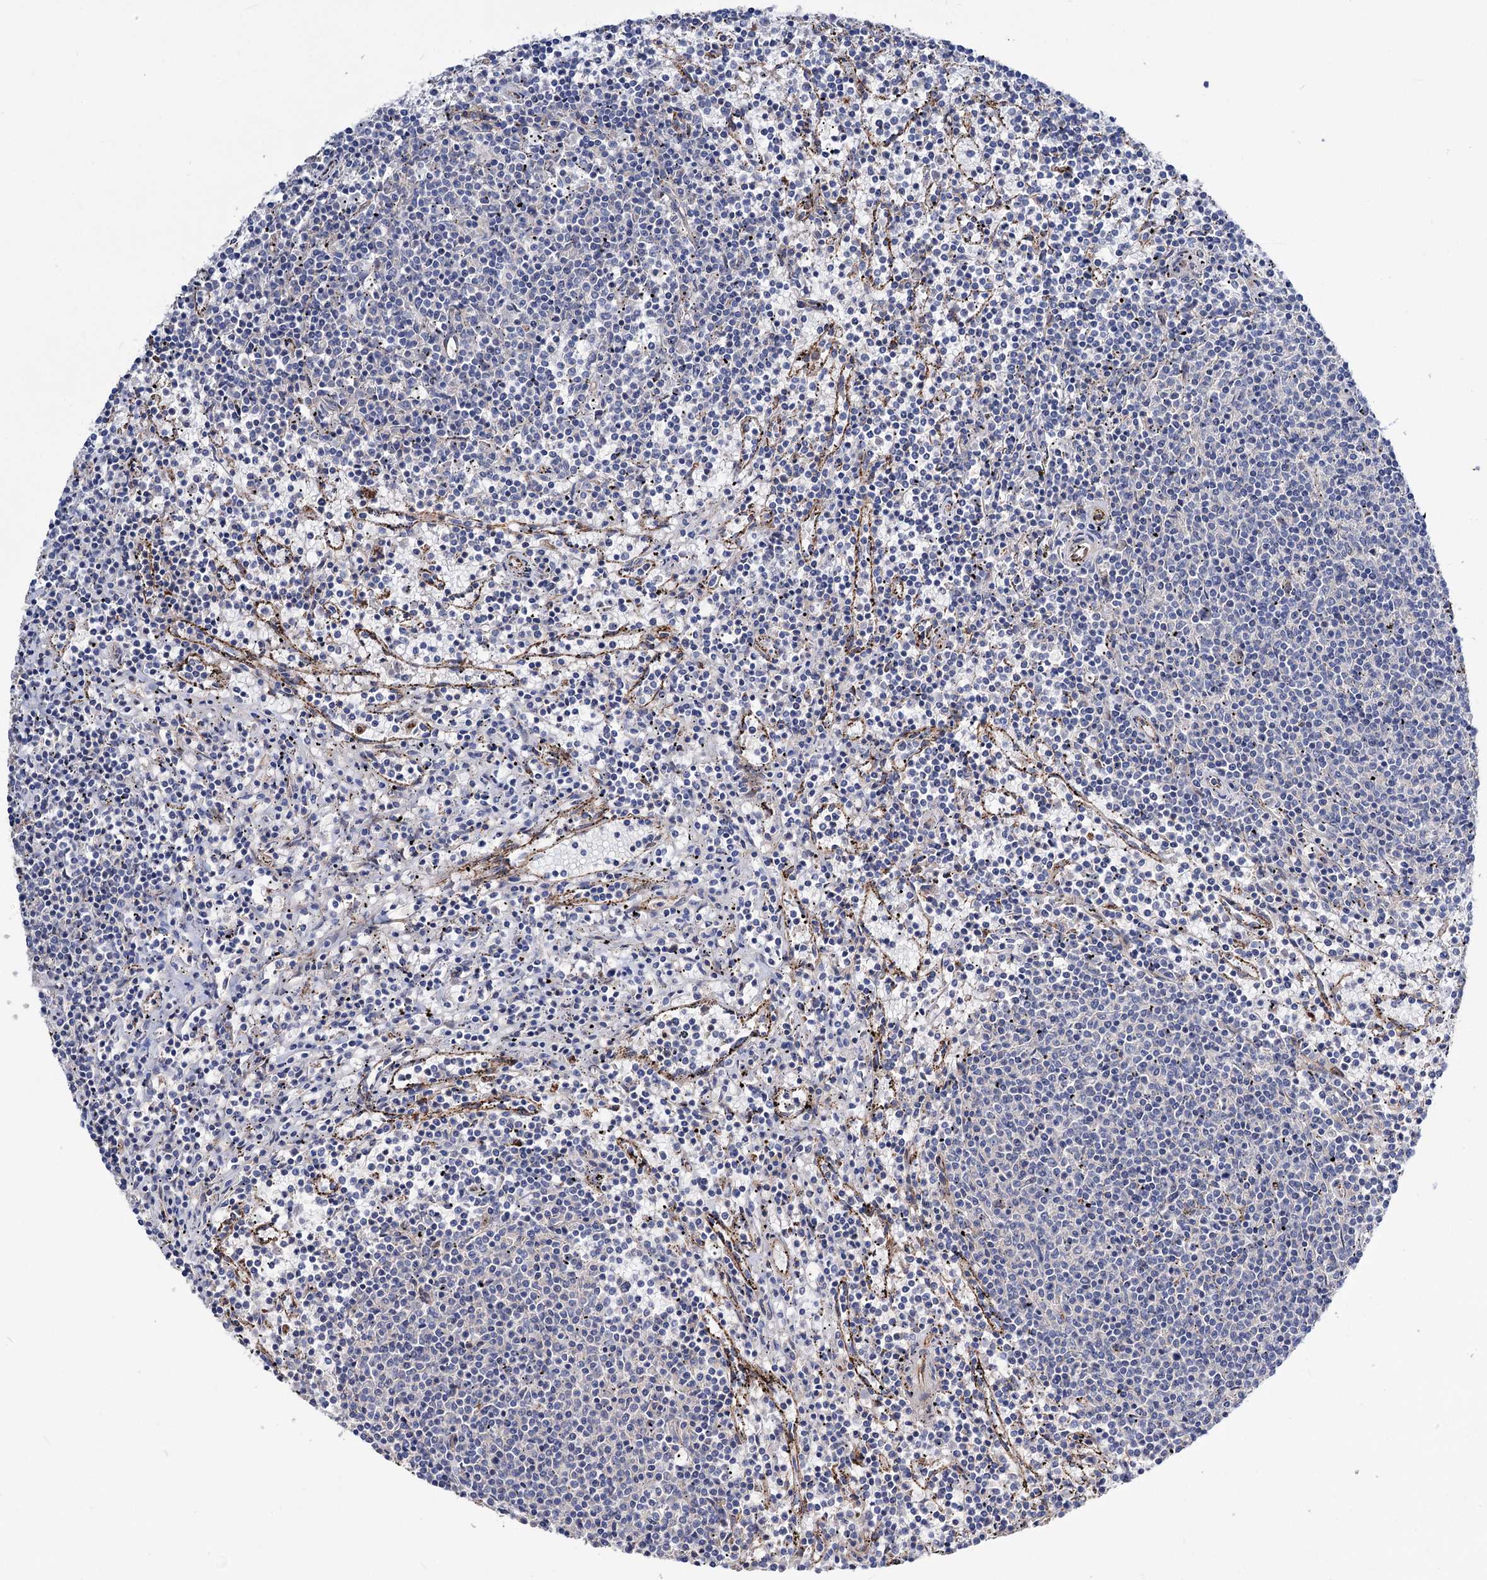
{"staining": {"intensity": "negative", "quantity": "none", "location": "none"}, "tissue": "lymphoma", "cell_type": "Tumor cells", "image_type": "cancer", "snomed": [{"axis": "morphology", "description": "Malignant lymphoma, non-Hodgkin's type, Low grade"}, {"axis": "topography", "description": "Spleen"}], "caption": "Immunohistochemical staining of human malignant lymphoma, non-Hodgkin's type (low-grade) exhibits no significant positivity in tumor cells.", "gene": "NUDCD2", "patient": {"sex": "female", "age": 50}}